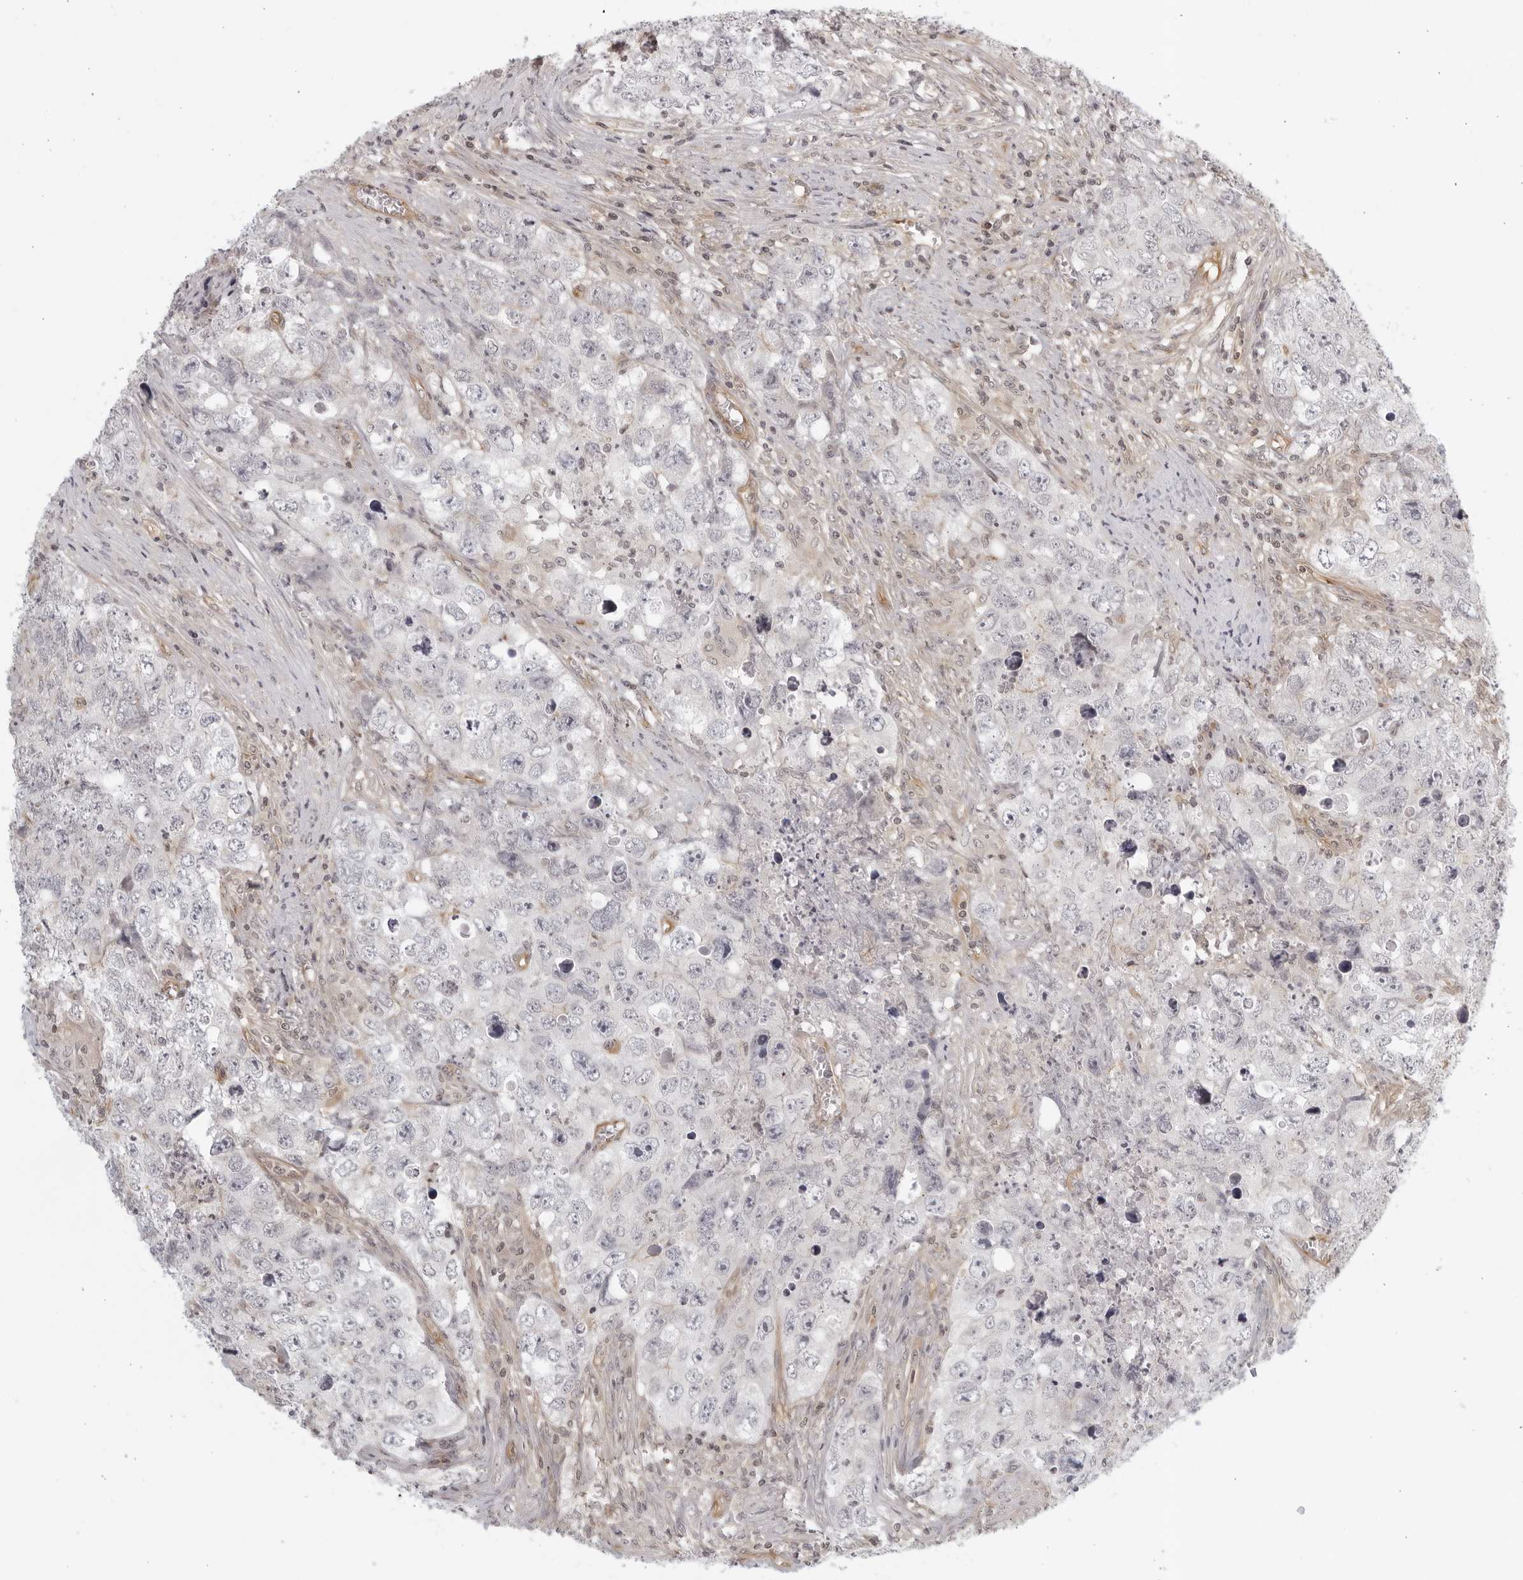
{"staining": {"intensity": "negative", "quantity": "none", "location": "none"}, "tissue": "testis cancer", "cell_type": "Tumor cells", "image_type": "cancer", "snomed": [{"axis": "morphology", "description": "Seminoma, NOS"}, {"axis": "morphology", "description": "Carcinoma, Embryonal, NOS"}, {"axis": "topography", "description": "Testis"}], "caption": "Tumor cells show no significant staining in testis cancer (embryonal carcinoma).", "gene": "SERTAD4", "patient": {"sex": "male", "age": 43}}